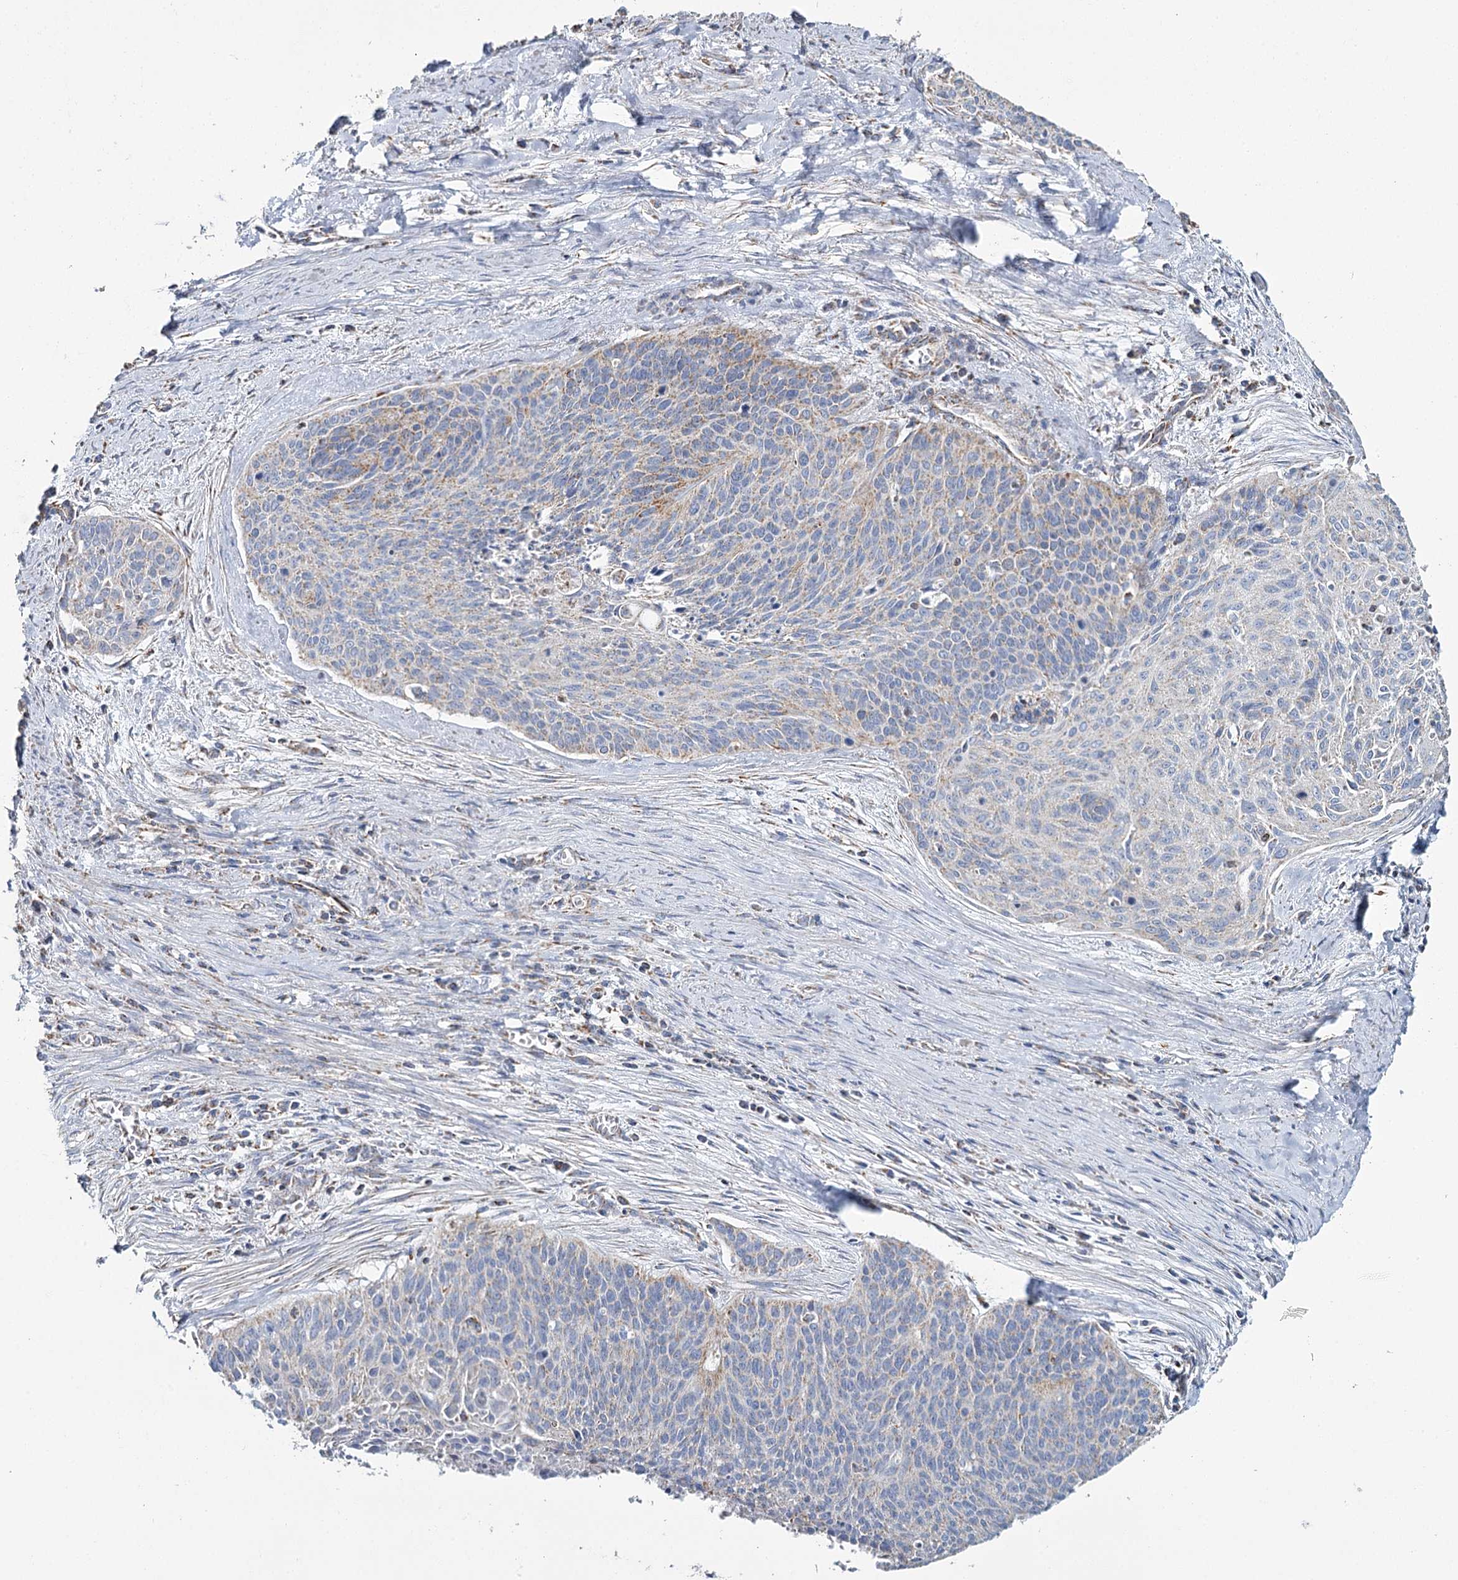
{"staining": {"intensity": "weak", "quantity": "<25%", "location": "cytoplasmic/membranous"}, "tissue": "cervical cancer", "cell_type": "Tumor cells", "image_type": "cancer", "snomed": [{"axis": "morphology", "description": "Squamous cell carcinoma, NOS"}, {"axis": "topography", "description": "Cervix"}], "caption": "This is an immunohistochemistry histopathology image of cervical cancer (squamous cell carcinoma). There is no positivity in tumor cells.", "gene": "MRPL44", "patient": {"sex": "female", "age": 55}}